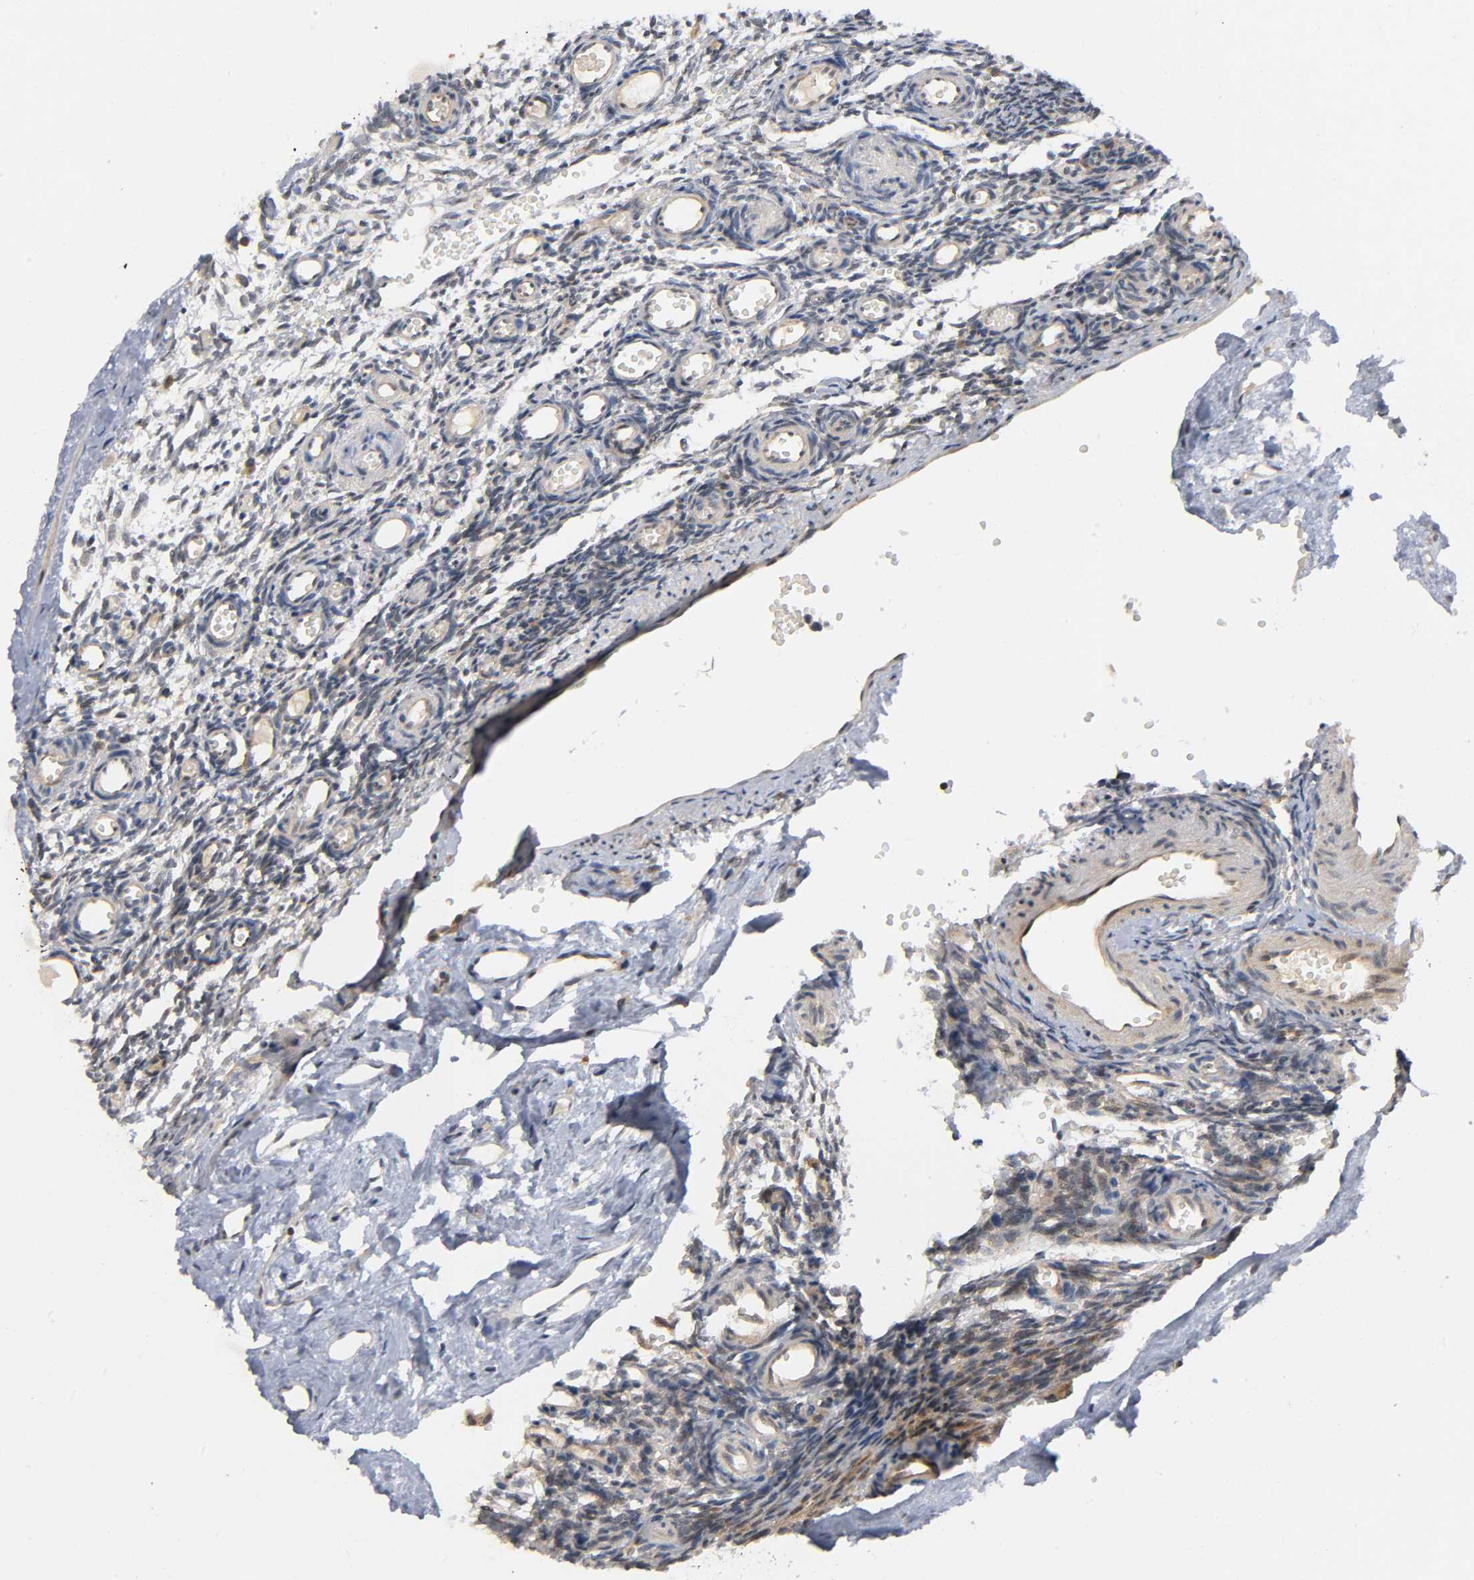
{"staining": {"intensity": "weak", "quantity": ">75%", "location": "cytoplasmic/membranous"}, "tissue": "ovary", "cell_type": "Ovarian stroma cells", "image_type": "normal", "snomed": [{"axis": "morphology", "description": "Normal tissue, NOS"}, {"axis": "topography", "description": "Ovary"}], "caption": "The micrograph exhibits a brown stain indicating the presence of a protein in the cytoplasmic/membranous of ovarian stroma cells in ovary. The protein of interest is stained brown, and the nuclei are stained in blue (DAB IHC with brightfield microscopy, high magnification).", "gene": "MAPK8", "patient": {"sex": "female", "age": 35}}